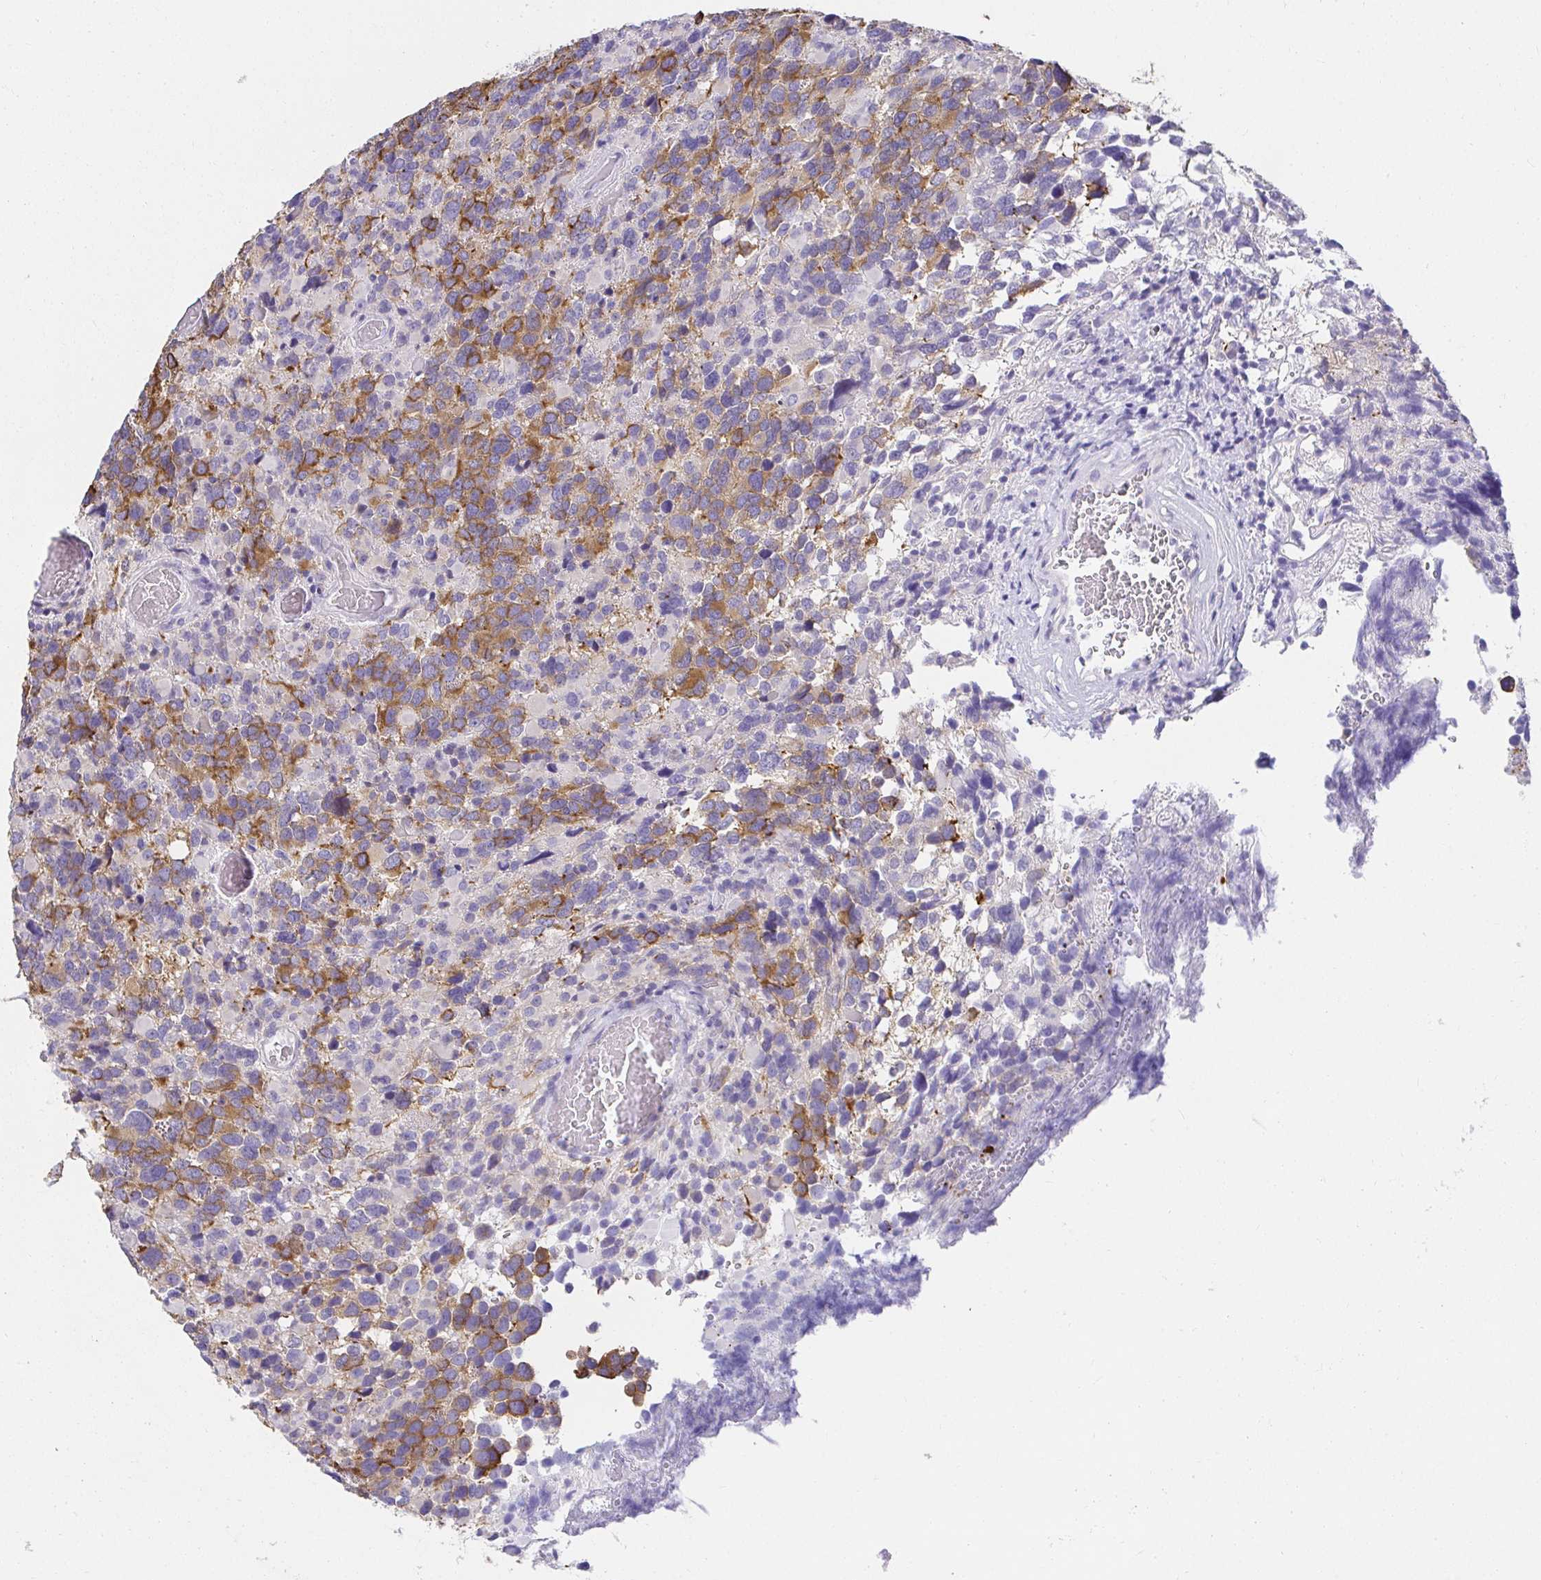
{"staining": {"intensity": "moderate", "quantity": "25%-75%", "location": "cytoplasmic/membranous"}, "tissue": "glioma", "cell_type": "Tumor cells", "image_type": "cancer", "snomed": [{"axis": "morphology", "description": "Glioma, malignant, High grade"}, {"axis": "topography", "description": "Brain"}], "caption": "This photomicrograph reveals IHC staining of high-grade glioma (malignant), with medium moderate cytoplasmic/membranous staining in about 25%-75% of tumor cells.", "gene": "VGLL1", "patient": {"sex": "female", "age": 40}}